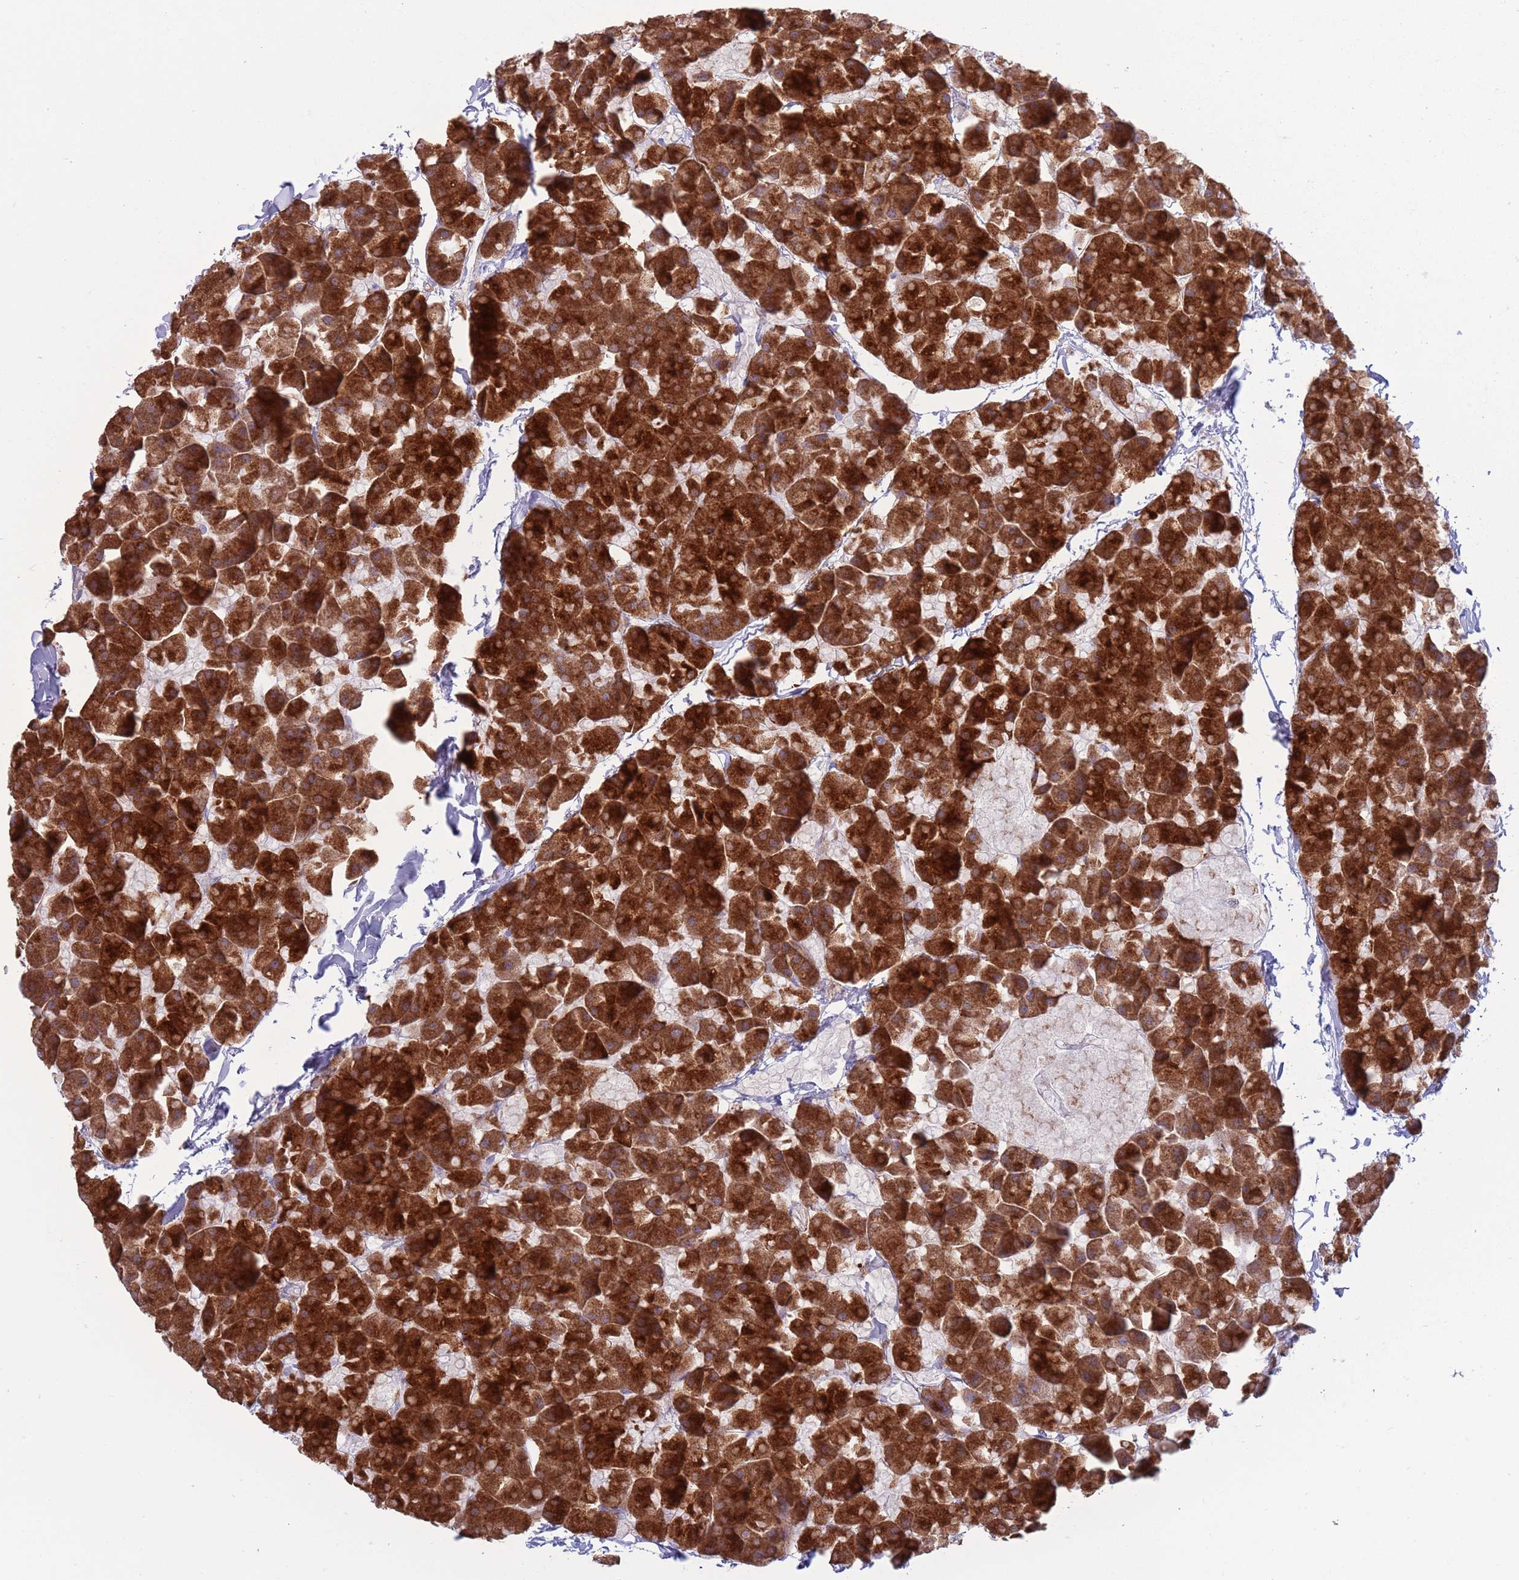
{"staining": {"intensity": "strong", "quantity": ">75%", "location": "cytoplasmic/membranous"}, "tissue": "pancreas", "cell_type": "Exocrine glandular cells", "image_type": "normal", "snomed": [{"axis": "morphology", "description": "Normal tissue, NOS"}, {"axis": "topography", "description": "Pancreas"}], "caption": "Brown immunohistochemical staining in benign human pancreas shows strong cytoplasmic/membranous staining in approximately >75% of exocrine glandular cells.", "gene": "ACSBG1", "patient": {"sex": "male", "age": 35}}